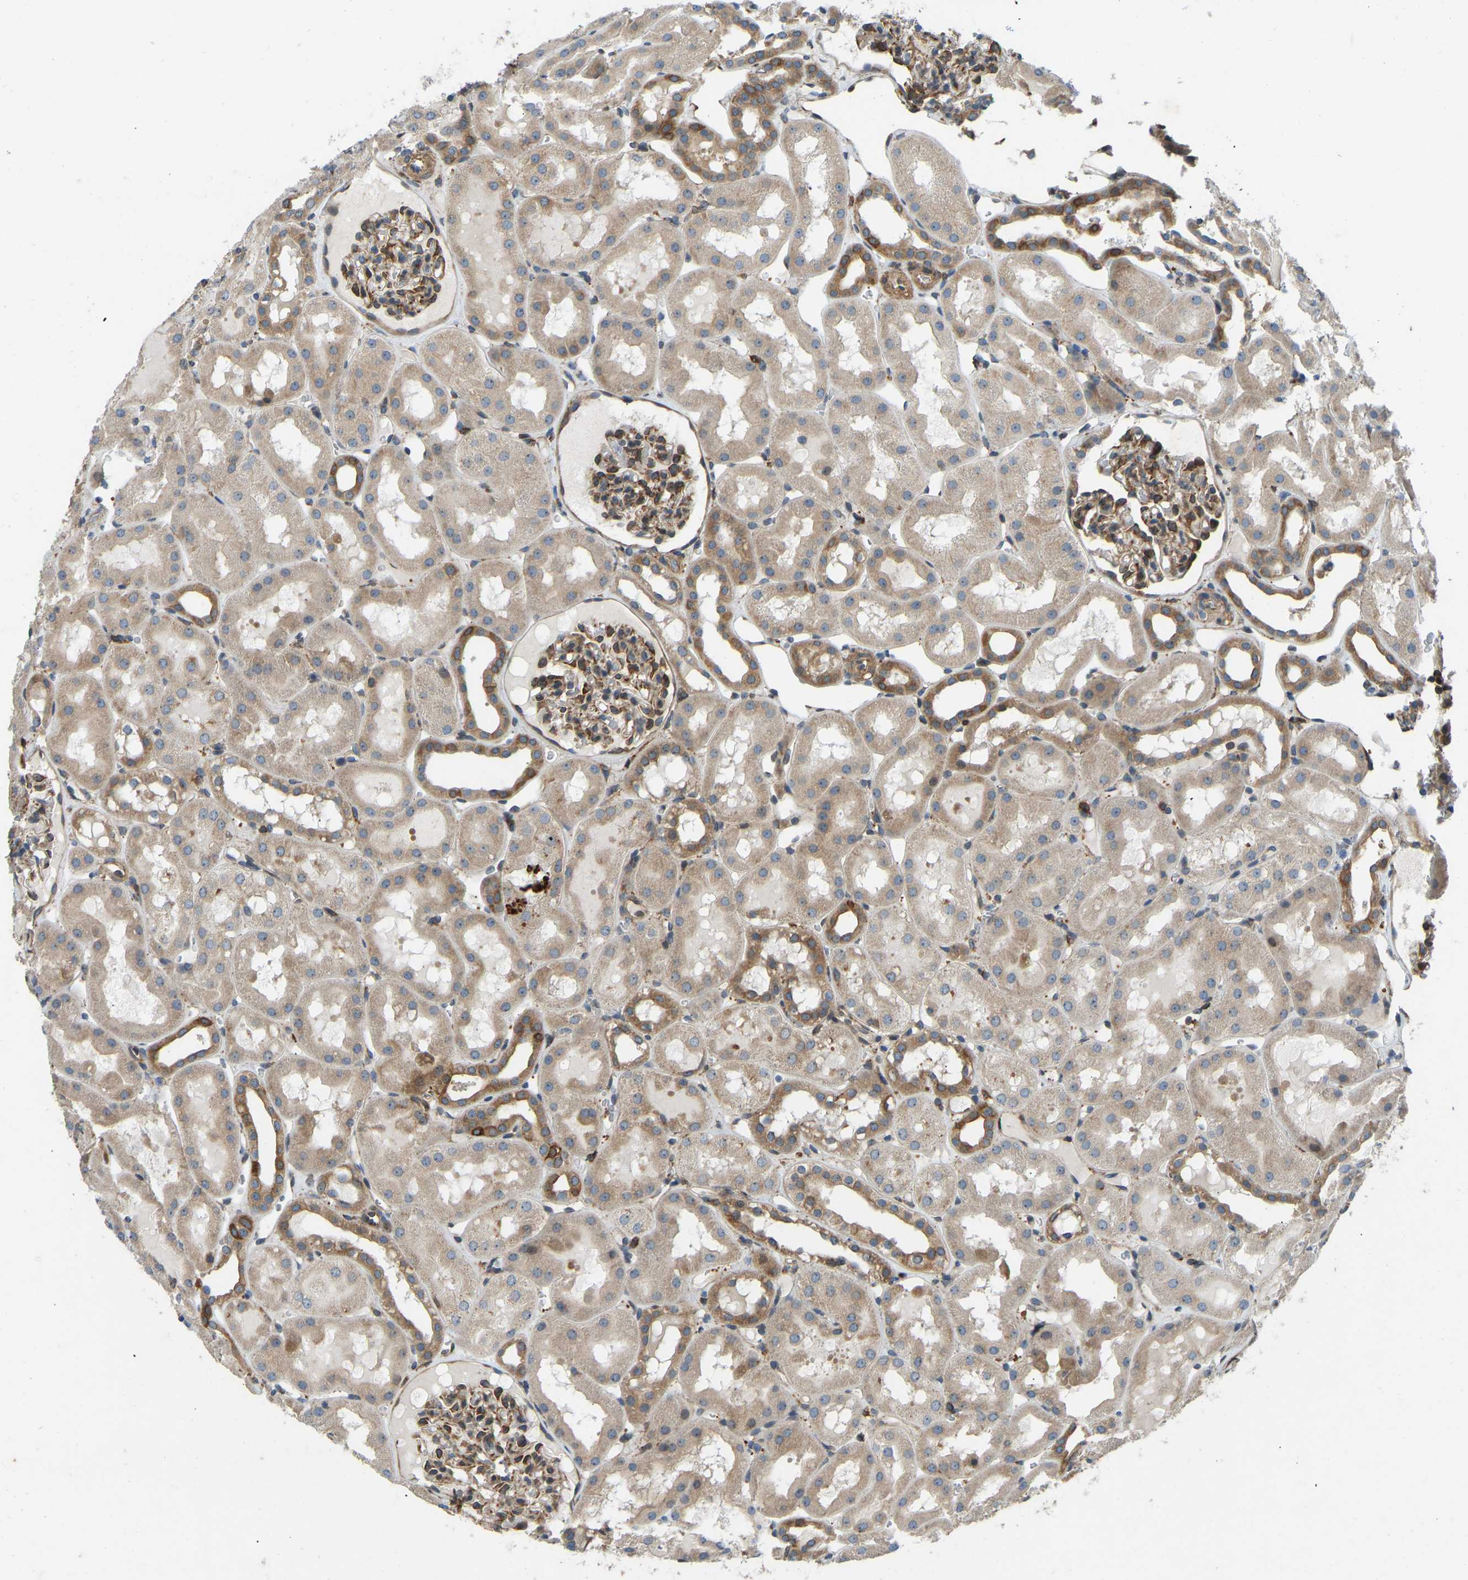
{"staining": {"intensity": "moderate", "quantity": "25%-75%", "location": "cytoplasmic/membranous"}, "tissue": "kidney", "cell_type": "Cells in glomeruli", "image_type": "normal", "snomed": [{"axis": "morphology", "description": "Normal tissue, NOS"}, {"axis": "topography", "description": "Kidney"}, {"axis": "topography", "description": "Urinary bladder"}], "caption": "DAB (3,3'-diaminobenzidine) immunohistochemical staining of unremarkable human kidney exhibits moderate cytoplasmic/membranous protein expression in approximately 25%-75% of cells in glomeruli.", "gene": "OS9", "patient": {"sex": "male", "age": 16}}